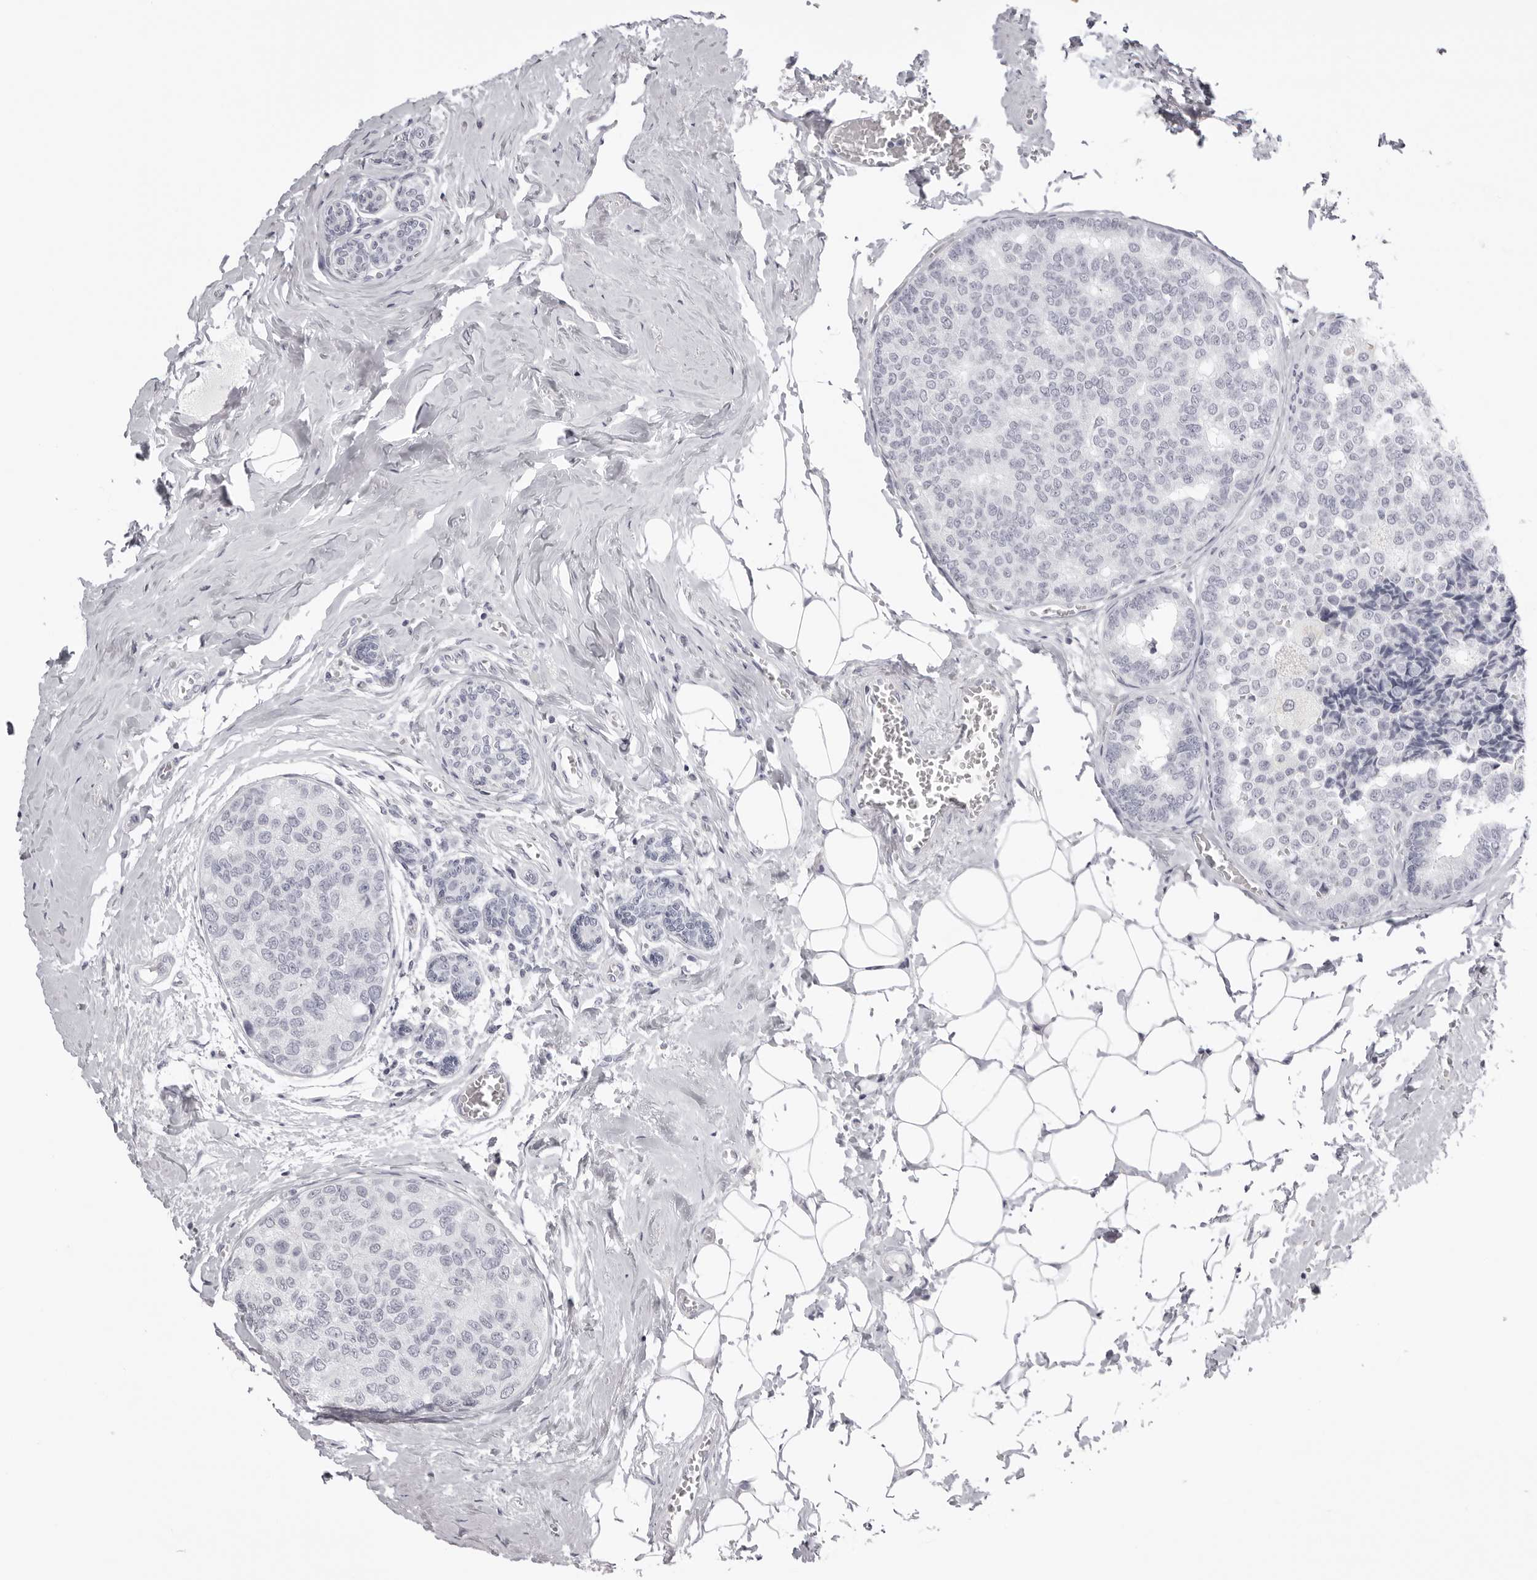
{"staining": {"intensity": "negative", "quantity": "none", "location": "none"}, "tissue": "breast cancer", "cell_type": "Tumor cells", "image_type": "cancer", "snomed": [{"axis": "morphology", "description": "Normal tissue, NOS"}, {"axis": "morphology", "description": "Duct carcinoma"}, {"axis": "topography", "description": "Breast"}], "caption": "High power microscopy histopathology image of an IHC histopathology image of breast cancer, revealing no significant positivity in tumor cells. (Stains: DAB (3,3'-diaminobenzidine) IHC with hematoxylin counter stain, Microscopy: brightfield microscopy at high magnification).", "gene": "CST1", "patient": {"sex": "female", "age": 43}}